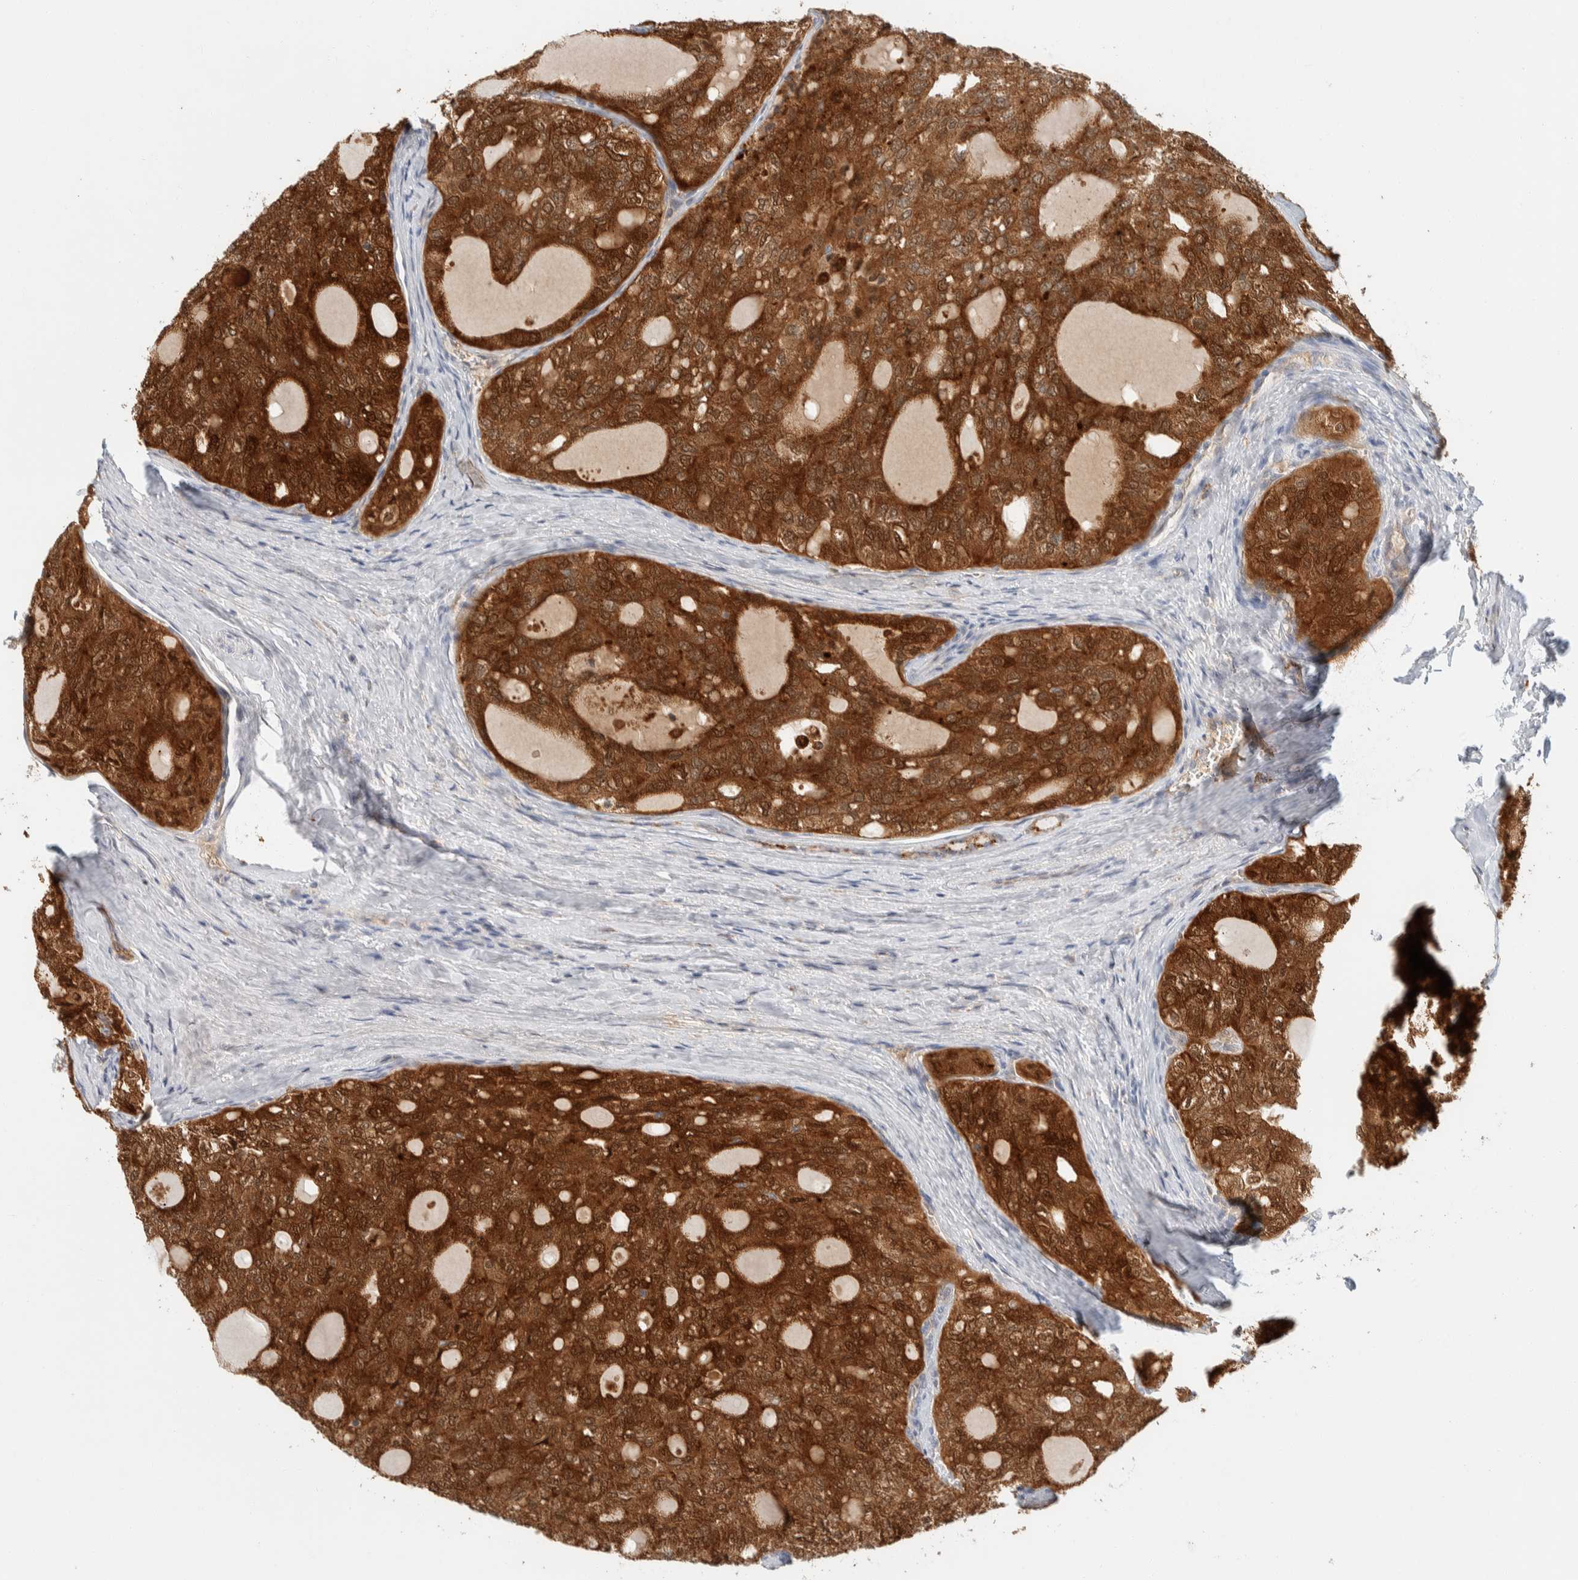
{"staining": {"intensity": "strong", "quantity": ">75%", "location": "cytoplasmic/membranous,nuclear"}, "tissue": "thyroid cancer", "cell_type": "Tumor cells", "image_type": "cancer", "snomed": [{"axis": "morphology", "description": "Follicular adenoma carcinoma, NOS"}, {"axis": "topography", "description": "Thyroid gland"}], "caption": "Protein expression by immunohistochemistry displays strong cytoplasmic/membranous and nuclear positivity in approximately >75% of tumor cells in thyroid cancer (follicular adenoma carcinoma).", "gene": "GCLM", "patient": {"sex": "male", "age": 75}}